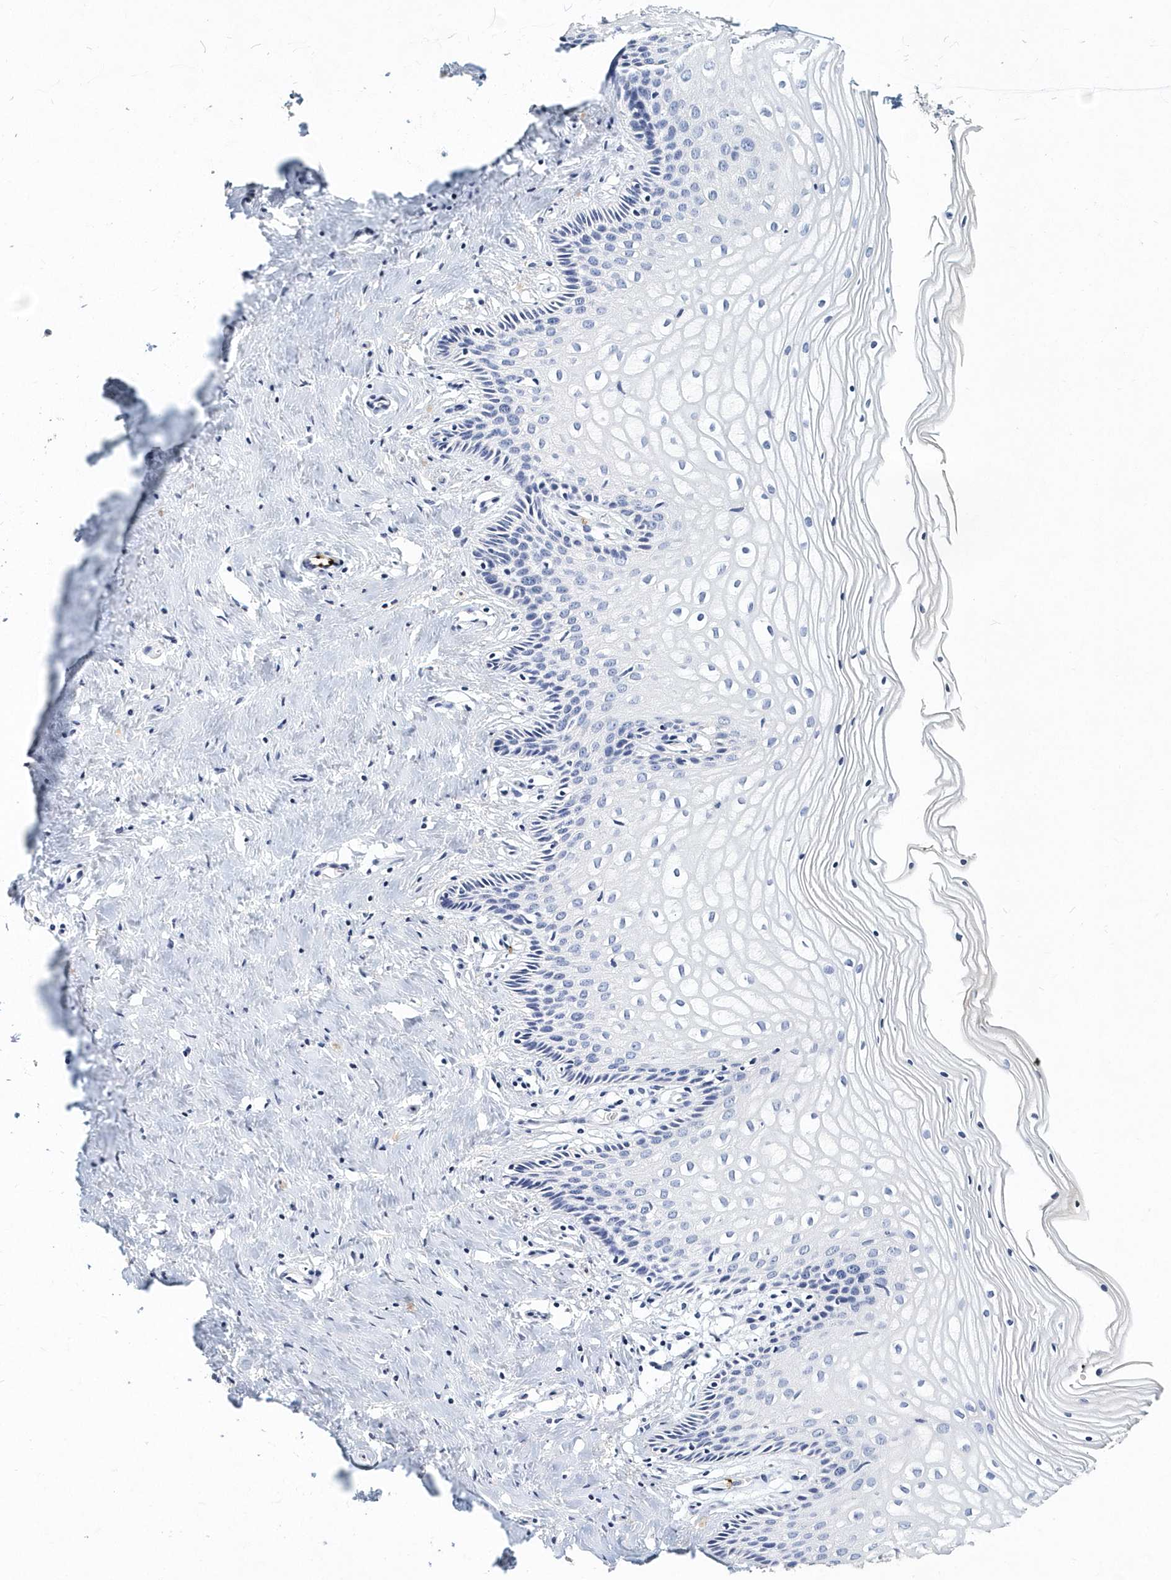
{"staining": {"intensity": "negative", "quantity": "none", "location": "none"}, "tissue": "cervix", "cell_type": "Glandular cells", "image_type": "normal", "snomed": [{"axis": "morphology", "description": "Normal tissue, NOS"}, {"axis": "topography", "description": "Cervix"}], "caption": "IHC of benign cervix displays no expression in glandular cells. (Immunohistochemistry, brightfield microscopy, high magnification).", "gene": "ITGA2B", "patient": {"sex": "female", "age": 33}}